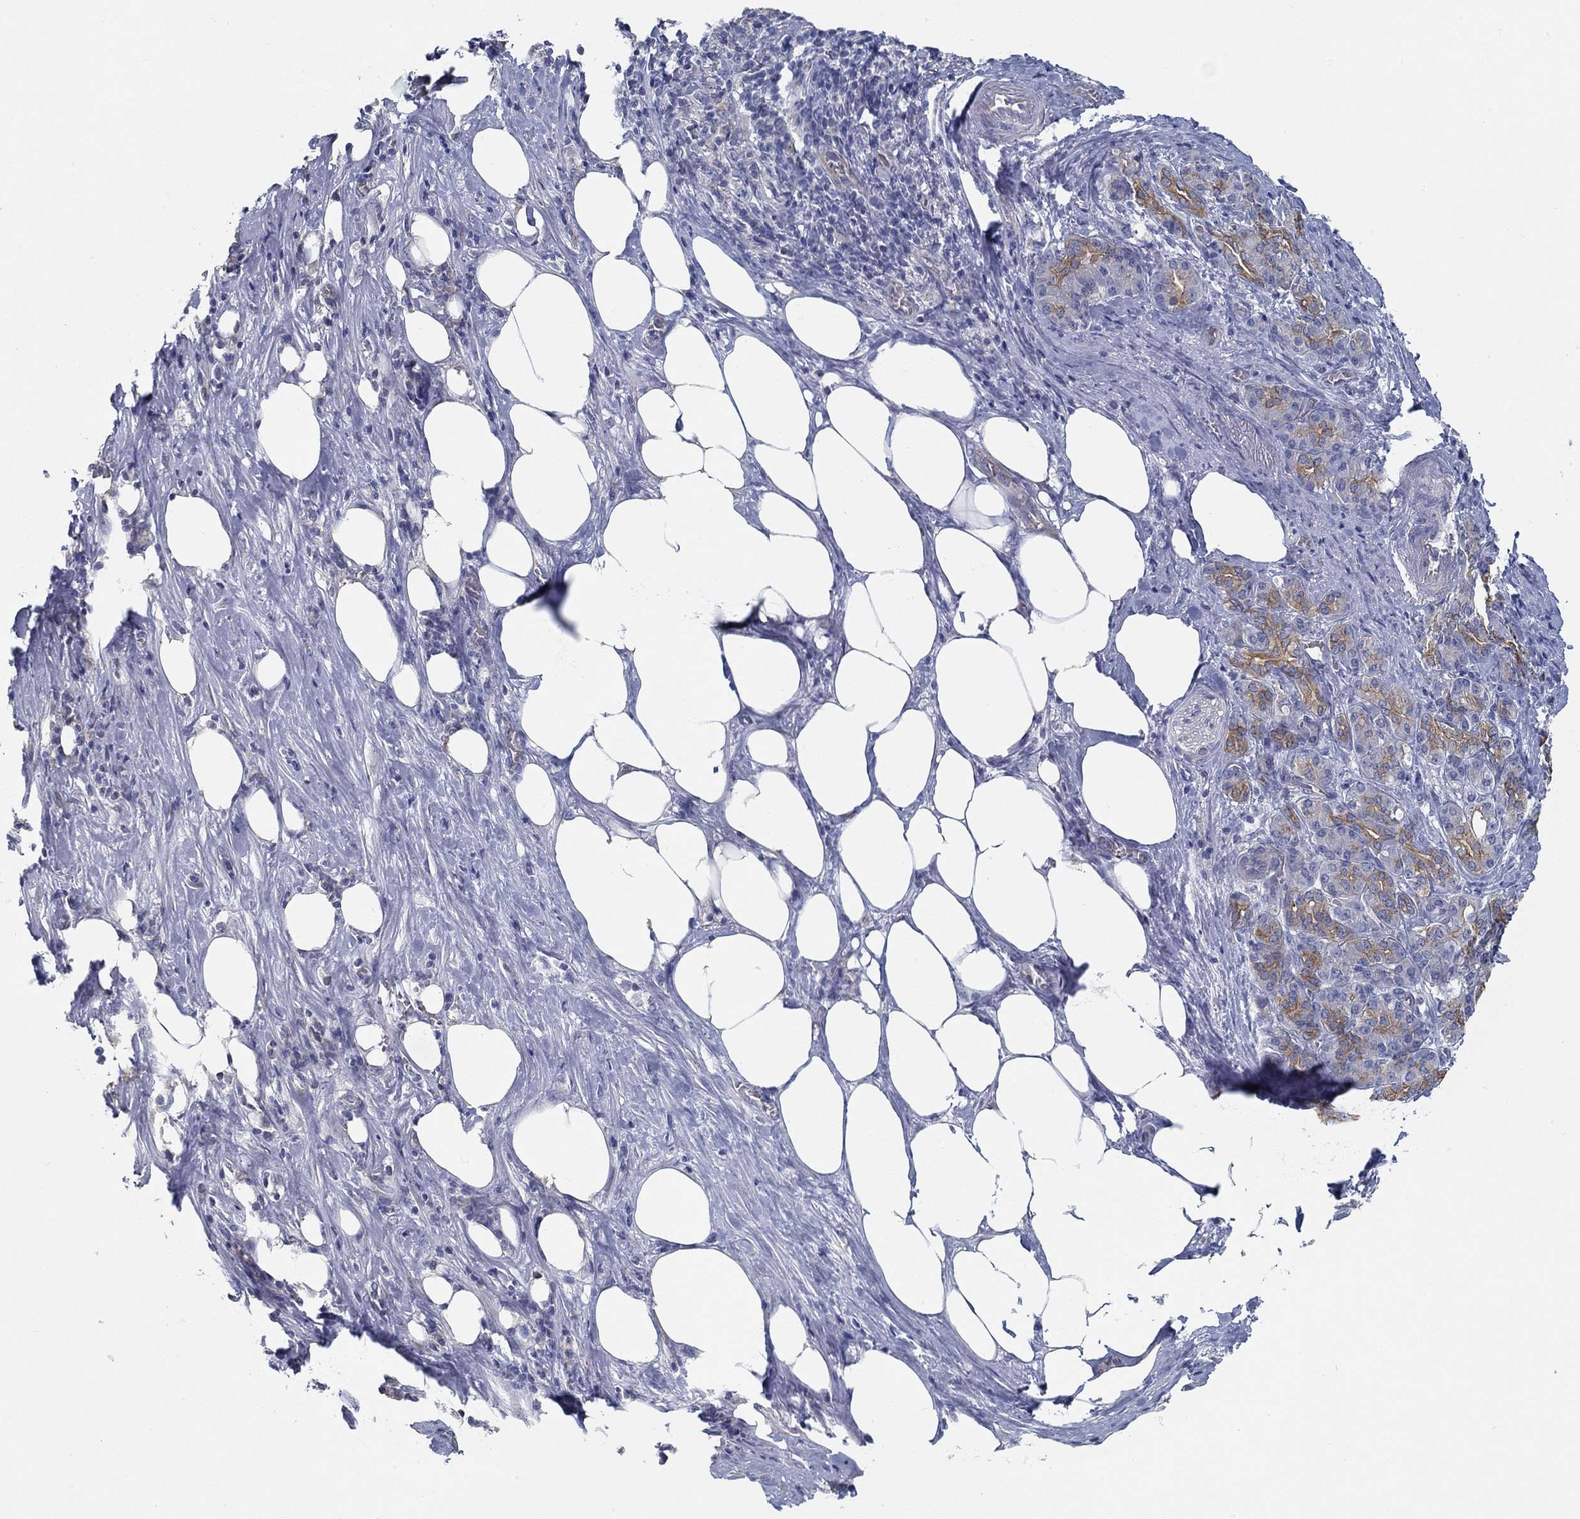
{"staining": {"intensity": "moderate", "quantity": "25%-75%", "location": "cytoplasmic/membranous"}, "tissue": "pancreatic cancer", "cell_type": "Tumor cells", "image_type": "cancer", "snomed": [{"axis": "morphology", "description": "Adenocarcinoma, NOS"}, {"axis": "topography", "description": "Pancreas"}], "caption": "Pancreatic cancer (adenocarcinoma) stained with a brown dye exhibits moderate cytoplasmic/membranous positive staining in about 25%-75% of tumor cells.", "gene": "BBOF1", "patient": {"sex": "male", "age": 57}}